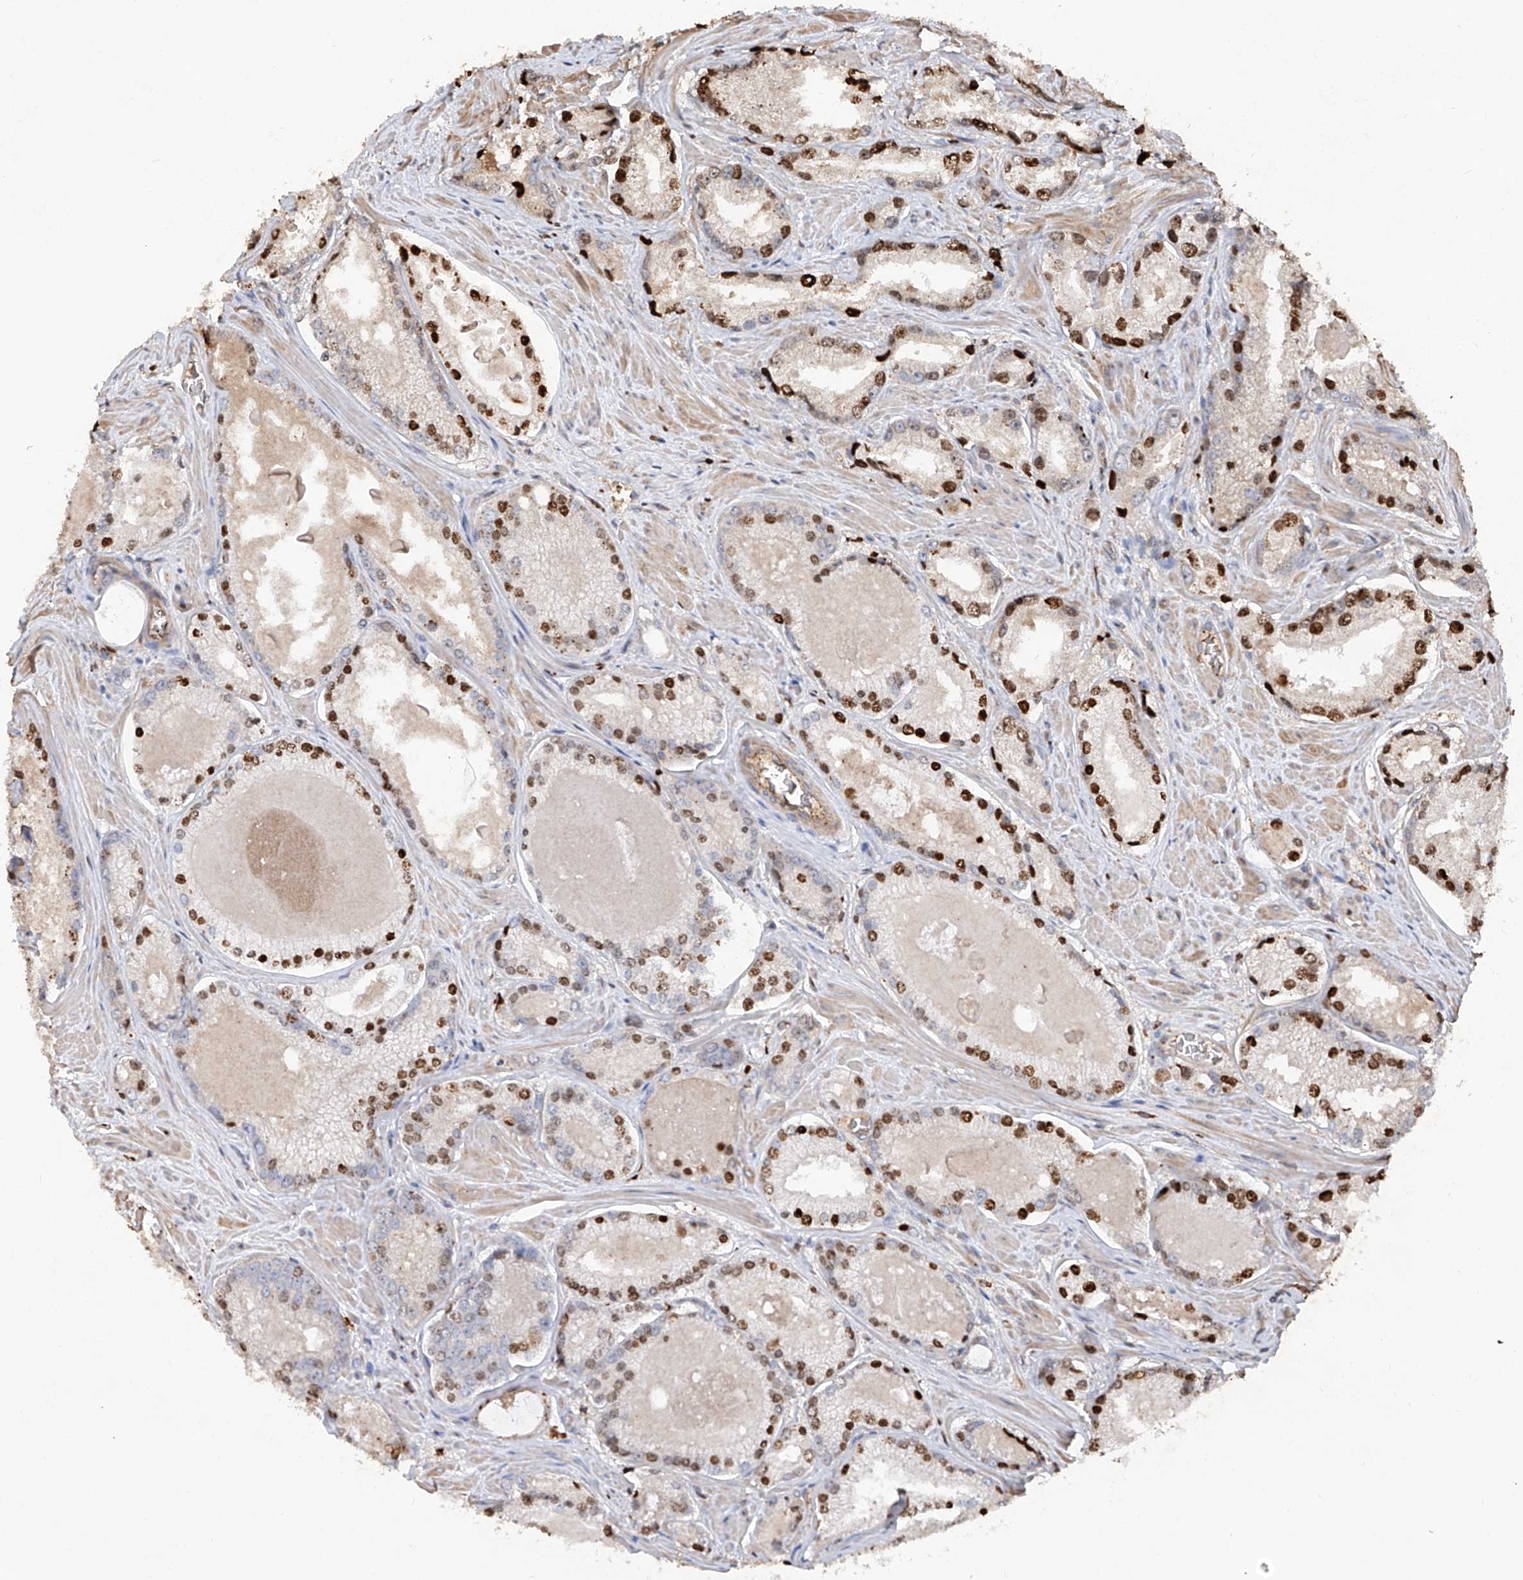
{"staining": {"intensity": "moderate", "quantity": "25%-75%", "location": "nuclear"}, "tissue": "prostate cancer", "cell_type": "Tumor cells", "image_type": "cancer", "snomed": [{"axis": "morphology", "description": "Adenocarcinoma, Low grade"}, {"axis": "topography", "description": "Prostate"}], "caption": "Moderate nuclear positivity for a protein is identified in approximately 25%-75% of tumor cells of adenocarcinoma (low-grade) (prostate) using immunohistochemistry (IHC).", "gene": "EDN1", "patient": {"sex": "male", "age": 54}}